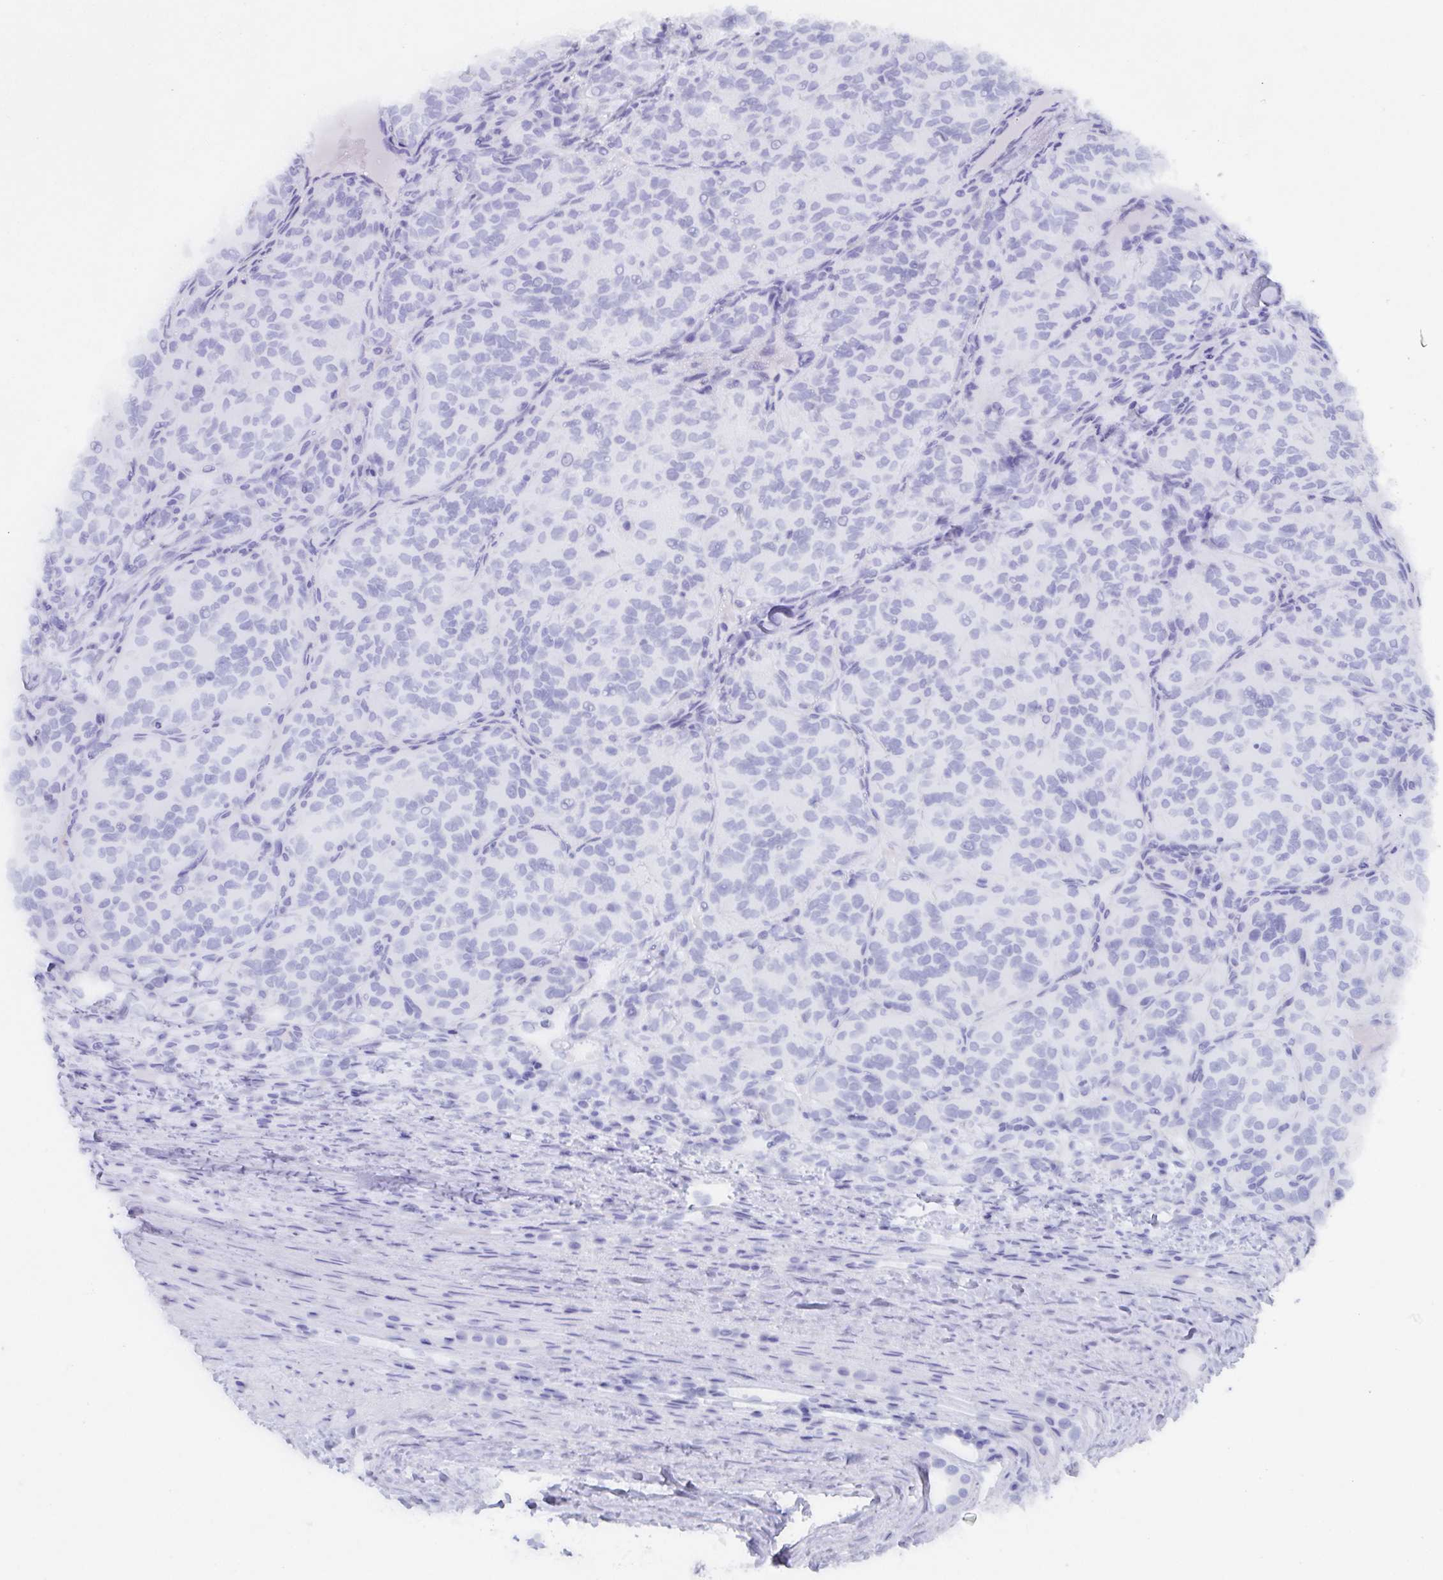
{"staining": {"intensity": "negative", "quantity": "none", "location": "none"}, "tissue": "renal cancer", "cell_type": "Tumor cells", "image_type": "cancer", "snomed": [{"axis": "morphology", "description": "Adenocarcinoma, NOS"}, {"axis": "topography", "description": "Kidney"}], "caption": "DAB immunohistochemical staining of human renal cancer shows no significant positivity in tumor cells. (Brightfield microscopy of DAB (3,3'-diaminobenzidine) immunohistochemistry at high magnification).", "gene": "POU2F3", "patient": {"sex": "female", "age": 63}}